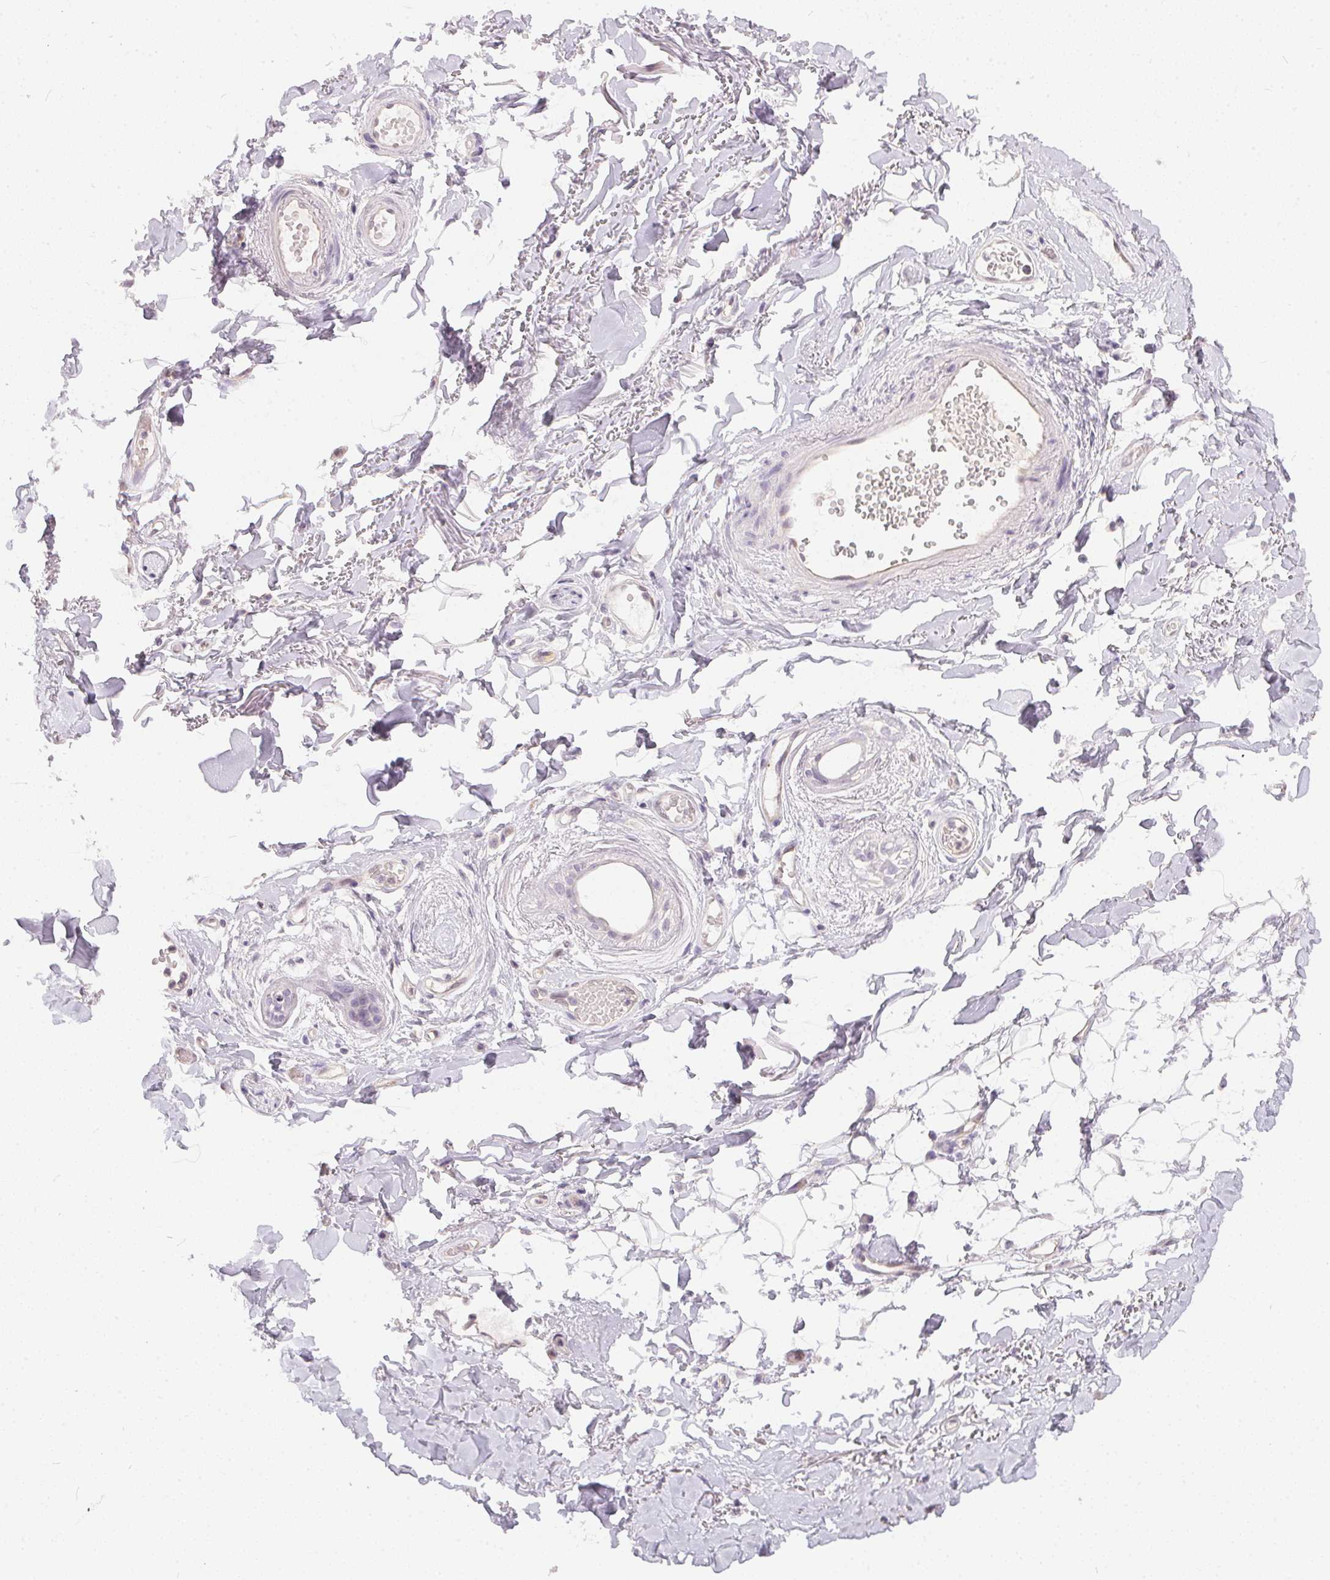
{"staining": {"intensity": "negative", "quantity": "none", "location": "none"}, "tissue": "adipose tissue", "cell_type": "Adipocytes", "image_type": "normal", "snomed": [{"axis": "morphology", "description": "Normal tissue, NOS"}, {"axis": "topography", "description": "Anal"}, {"axis": "topography", "description": "Peripheral nerve tissue"}], "caption": "Adipocytes show no significant expression in unremarkable adipose tissue. The staining is performed using DAB (3,3'-diaminobenzidine) brown chromogen with nuclei counter-stained in using hematoxylin.", "gene": "BLMH", "patient": {"sex": "male", "age": 78}}